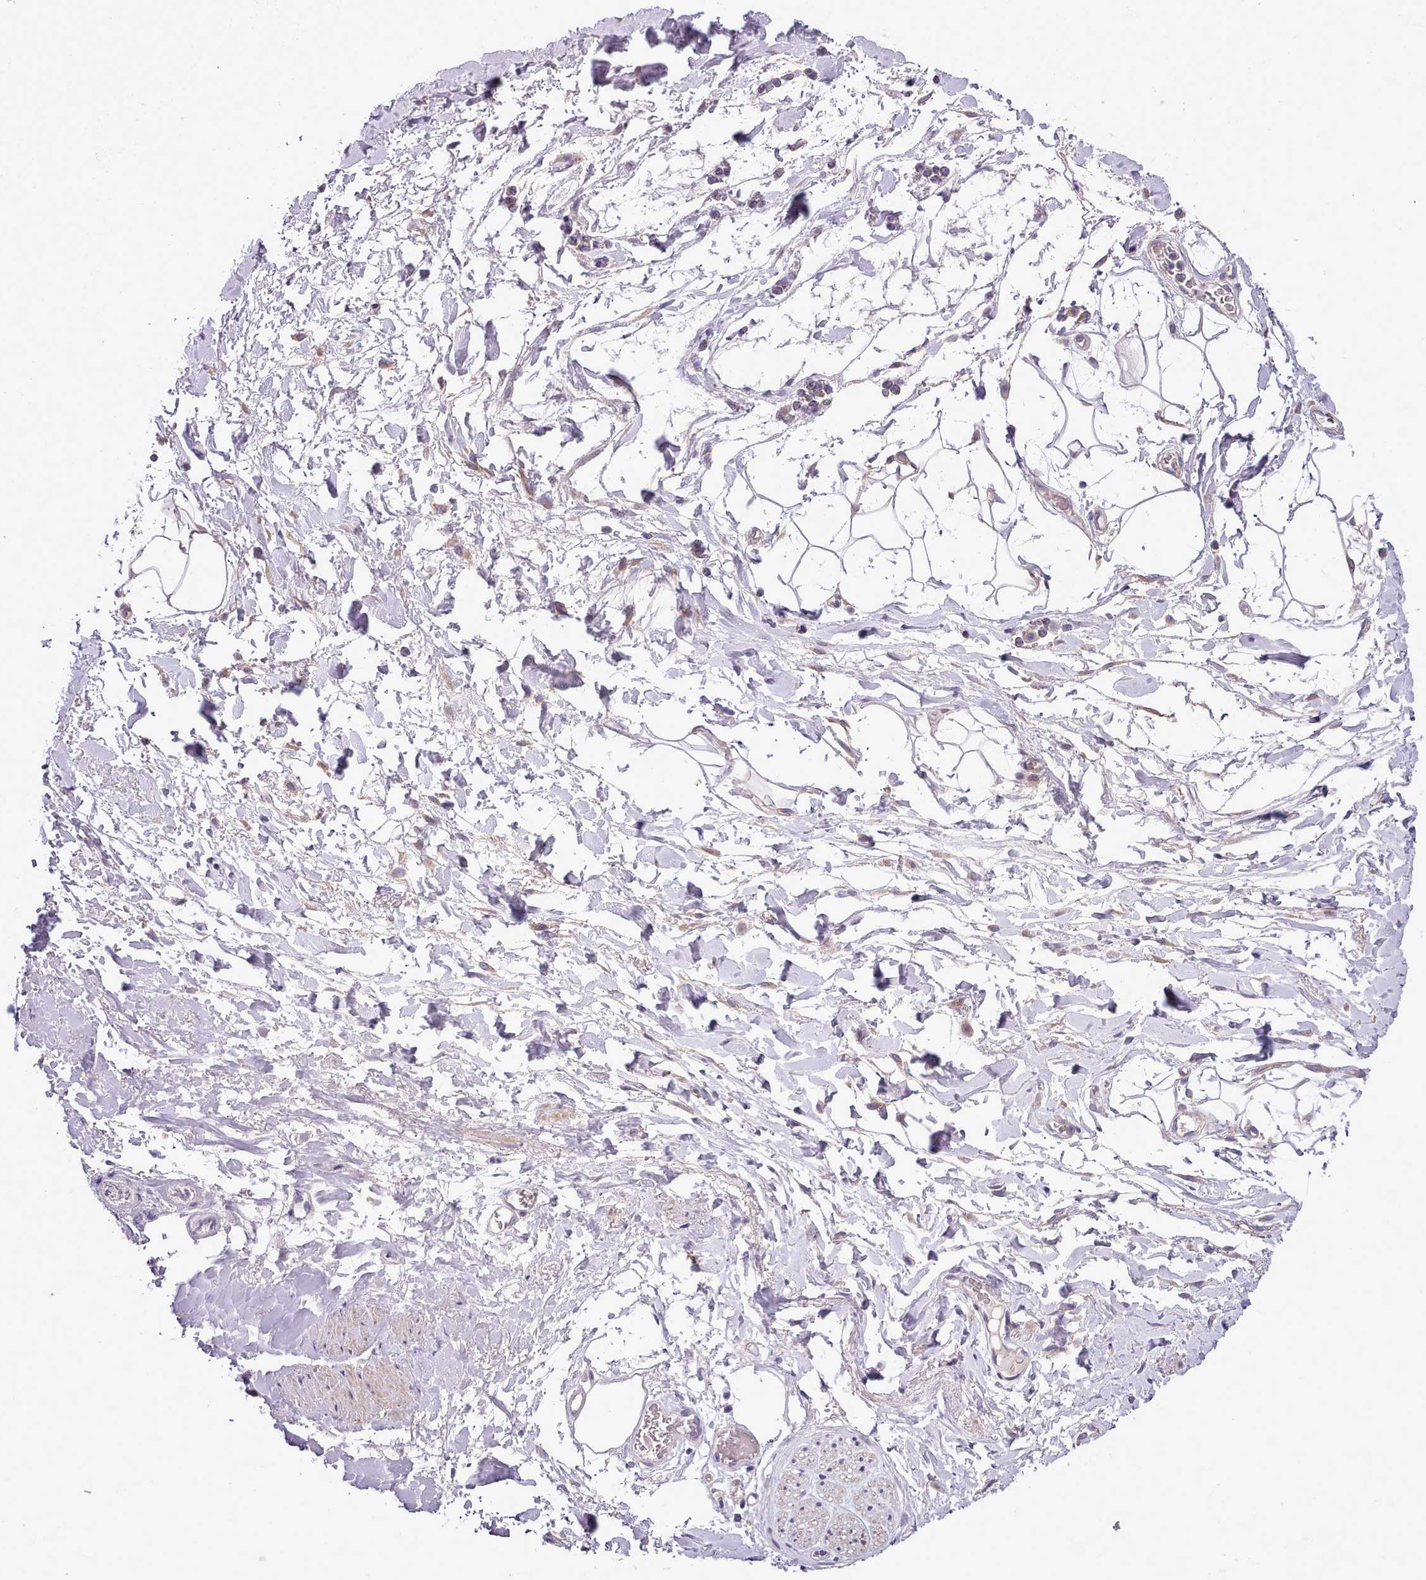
{"staining": {"intensity": "negative", "quantity": "none", "location": "none"}, "tissue": "adipose tissue", "cell_type": "Adipocytes", "image_type": "normal", "snomed": [{"axis": "morphology", "description": "Normal tissue, NOS"}, {"axis": "morphology", "description": "Adenocarcinoma, NOS"}, {"axis": "topography", "description": "Rectum"}, {"axis": "topography", "description": "Vagina"}, {"axis": "topography", "description": "Peripheral nerve tissue"}], "caption": "Immunohistochemistry of unremarkable human adipose tissue demonstrates no expression in adipocytes.", "gene": "SETX", "patient": {"sex": "female", "age": 71}}